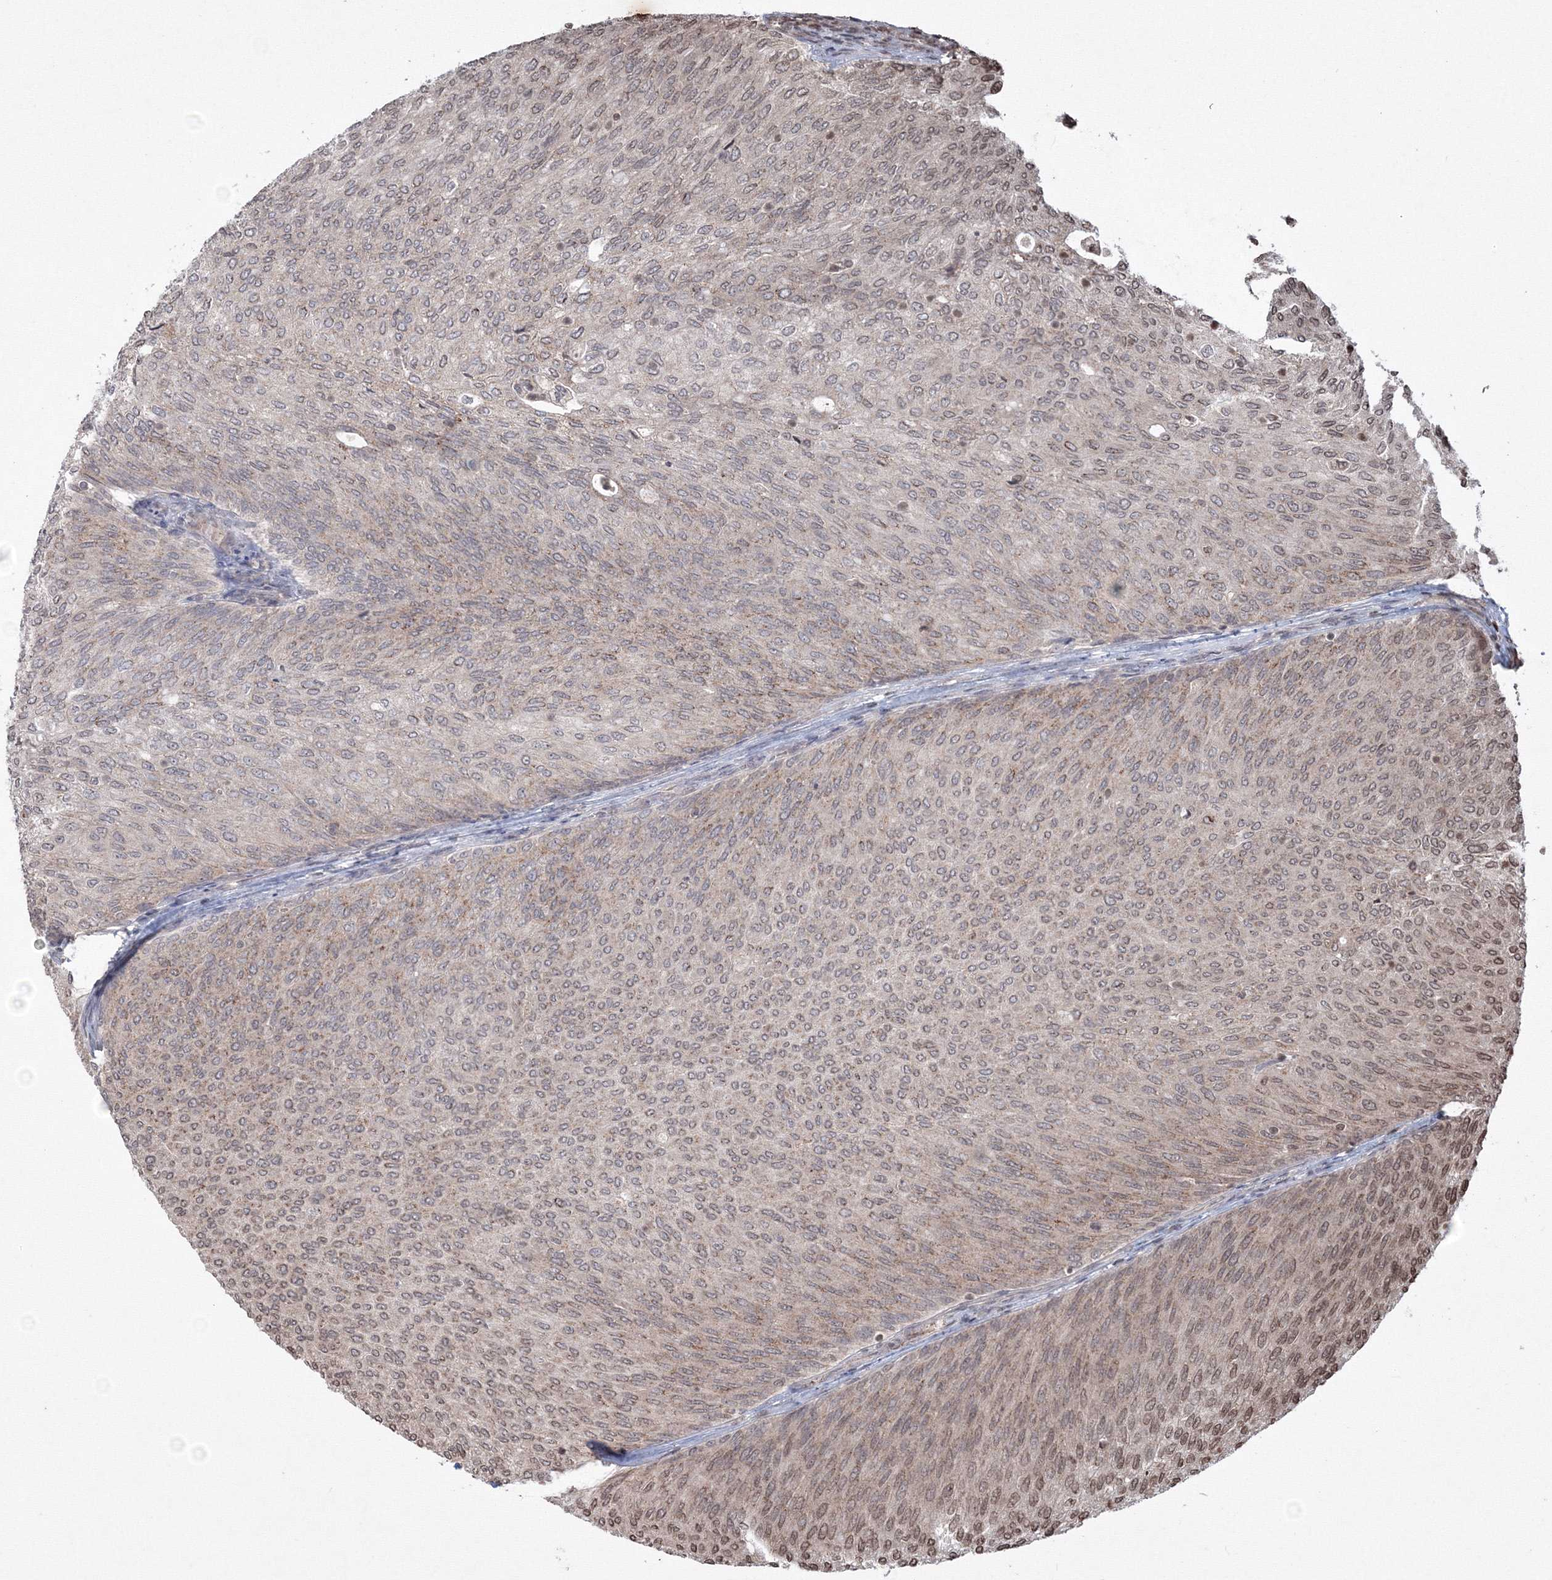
{"staining": {"intensity": "weak", "quantity": "25%-75%", "location": "cytoplasmic/membranous,nuclear"}, "tissue": "urothelial cancer", "cell_type": "Tumor cells", "image_type": "cancer", "snomed": [{"axis": "morphology", "description": "Urothelial carcinoma, Low grade"}, {"axis": "topography", "description": "Urinary bladder"}], "caption": "IHC of urothelial cancer shows low levels of weak cytoplasmic/membranous and nuclear expression in about 25%-75% of tumor cells.", "gene": "PEX13", "patient": {"sex": "female", "age": 79}}